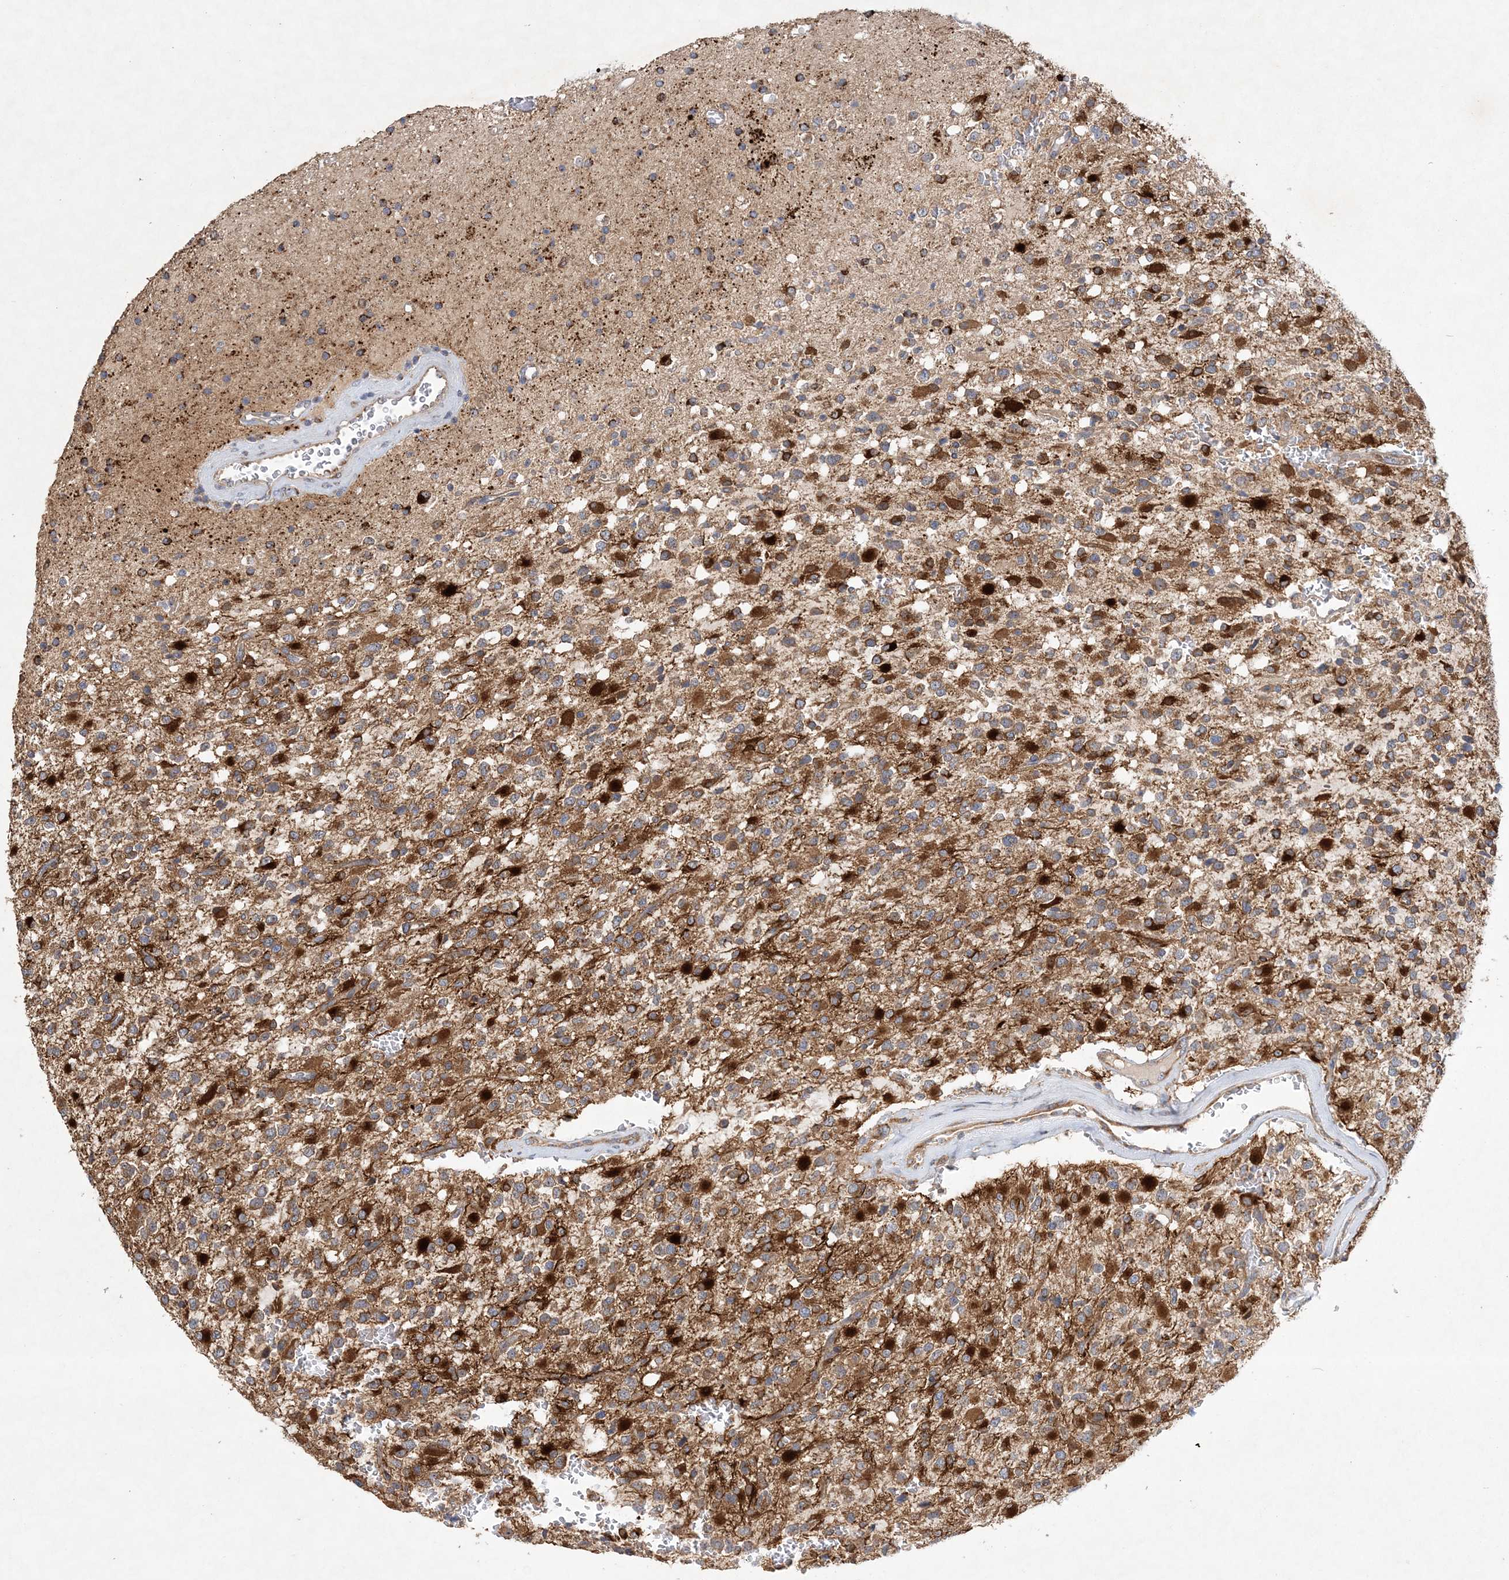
{"staining": {"intensity": "moderate", "quantity": "25%-75%", "location": "cytoplasmic/membranous"}, "tissue": "glioma", "cell_type": "Tumor cells", "image_type": "cancer", "snomed": [{"axis": "morphology", "description": "Glioma, malignant, High grade"}, {"axis": "topography", "description": "Brain"}], "caption": "Glioma tissue shows moderate cytoplasmic/membranous expression in approximately 25%-75% of tumor cells, visualized by immunohistochemistry. The protein is shown in brown color, while the nuclei are stained blue.", "gene": "FEZ2", "patient": {"sex": "male", "age": 34}}